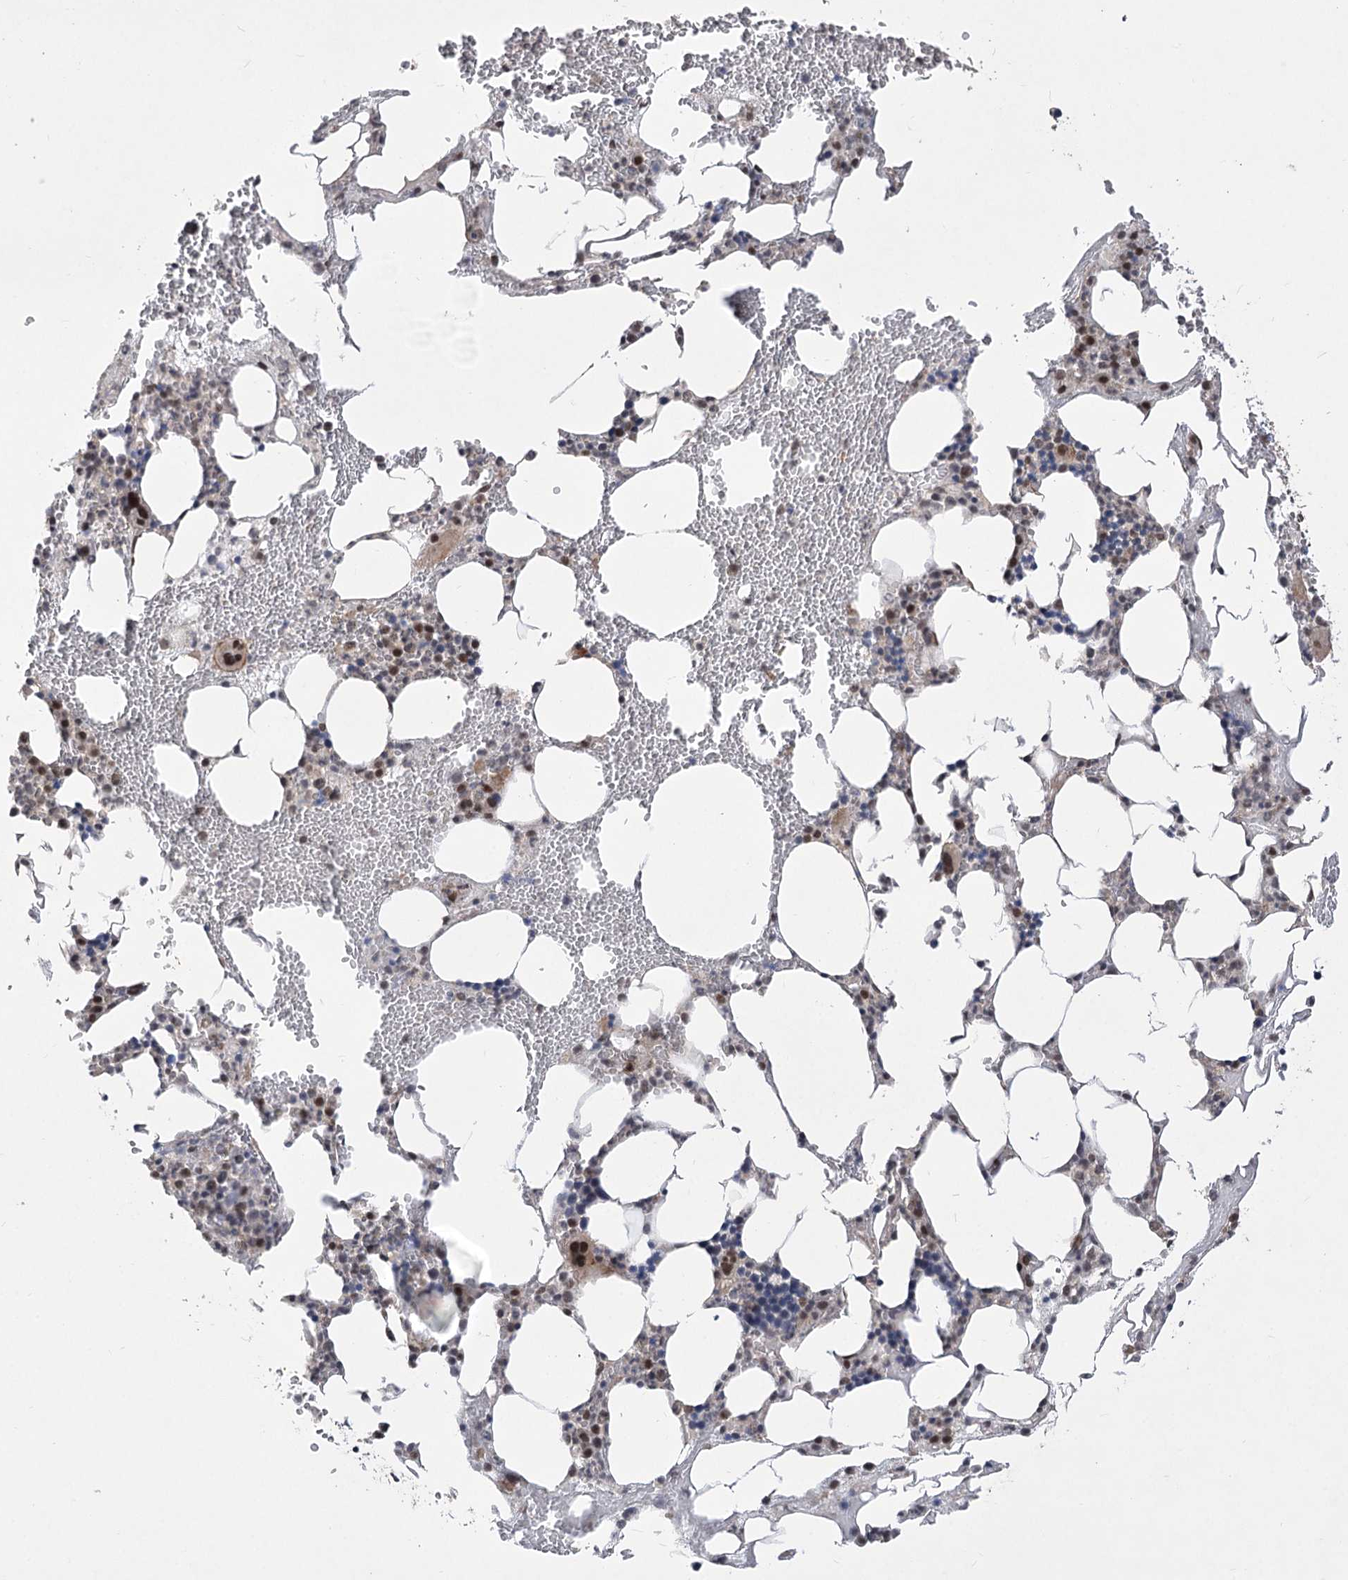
{"staining": {"intensity": "moderate", "quantity": "25%-75%", "location": "nuclear"}, "tissue": "bone marrow", "cell_type": "Hematopoietic cells", "image_type": "normal", "snomed": [{"axis": "morphology", "description": "Normal tissue, NOS"}, {"axis": "morphology", "description": "Inflammation, NOS"}, {"axis": "topography", "description": "Bone marrow"}], "caption": "IHC micrograph of unremarkable bone marrow: bone marrow stained using immunohistochemistry (IHC) demonstrates medium levels of moderate protein expression localized specifically in the nuclear of hematopoietic cells, appearing as a nuclear brown color.", "gene": "ZSCAN23", "patient": {"sex": "female", "age": 78}}